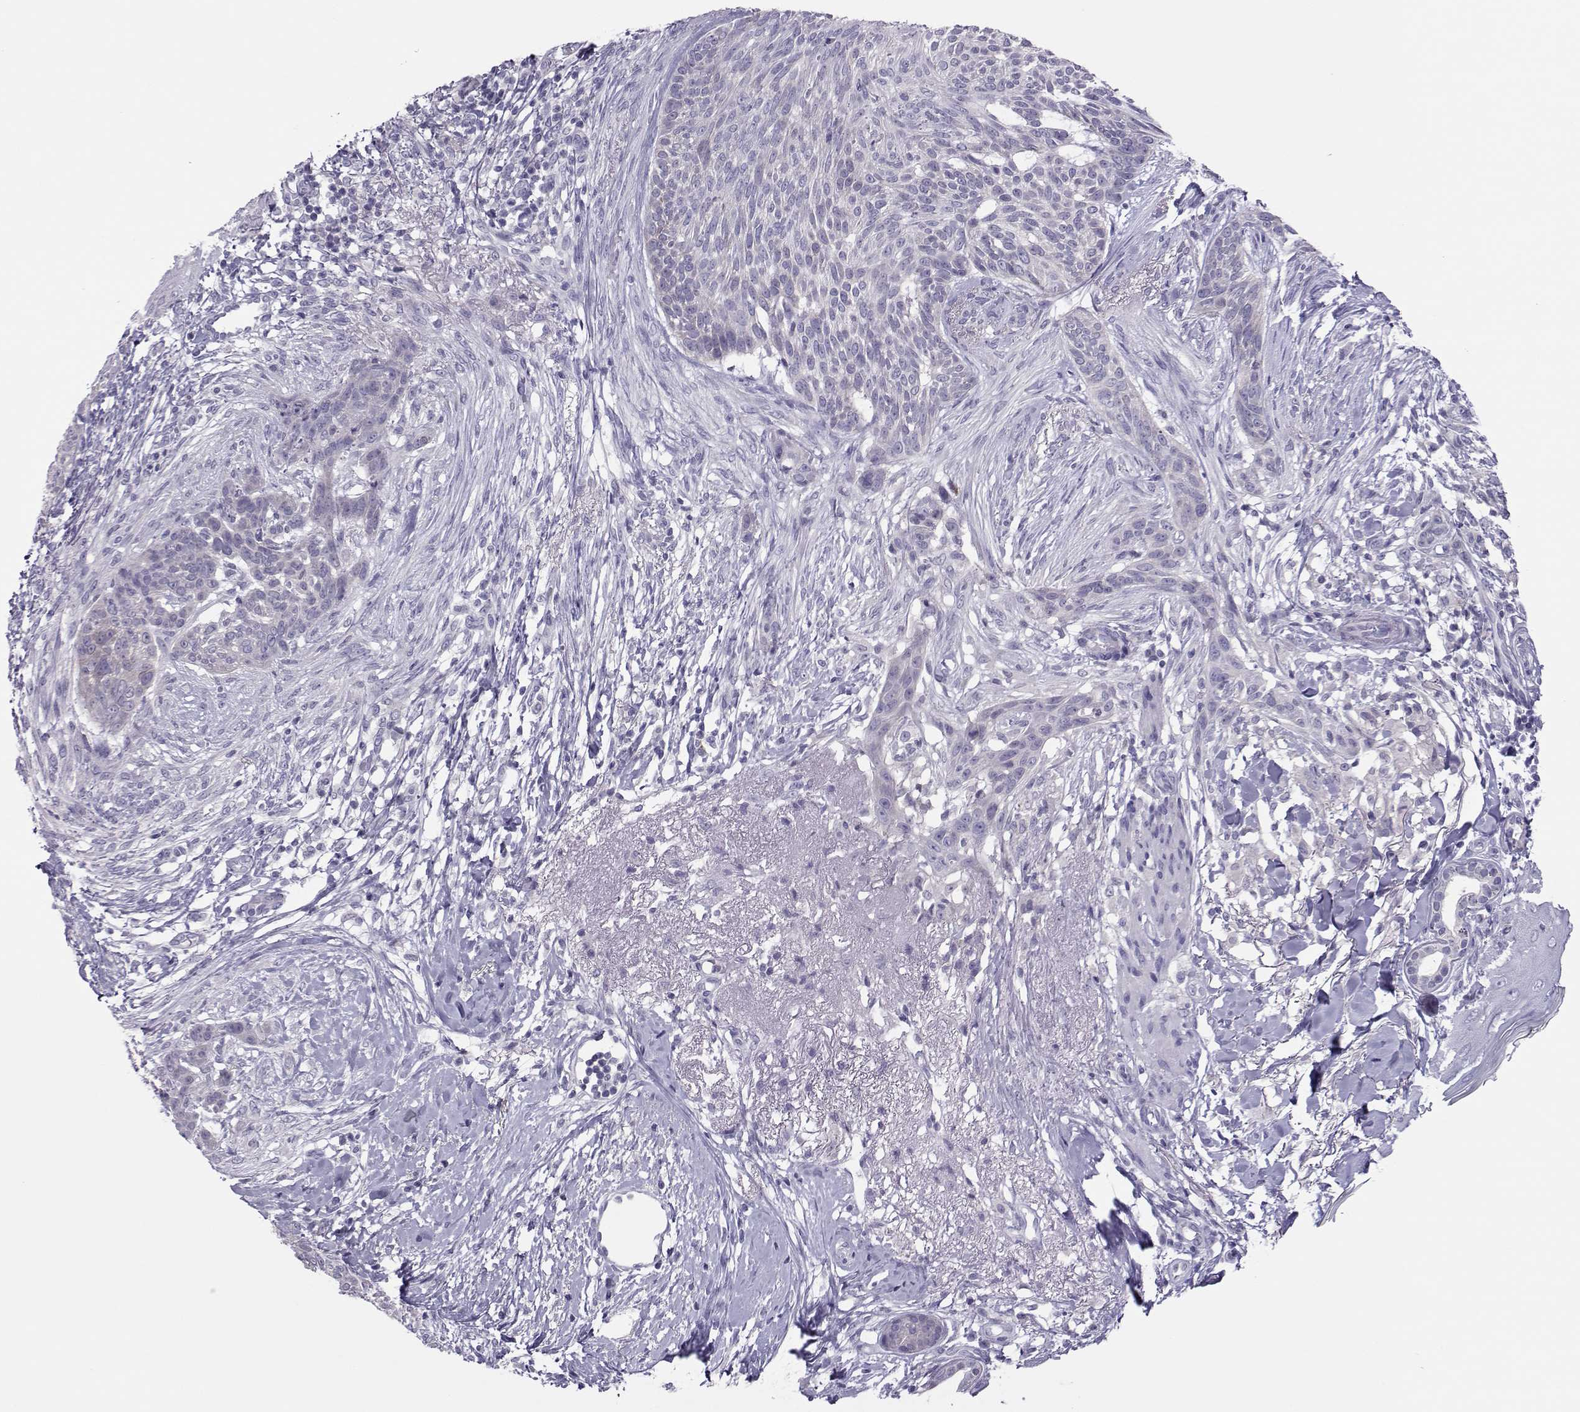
{"staining": {"intensity": "negative", "quantity": "none", "location": "none"}, "tissue": "skin cancer", "cell_type": "Tumor cells", "image_type": "cancer", "snomed": [{"axis": "morphology", "description": "Normal tissue, NOS"}, {"axis": "morphology", "description": "Basal cell carcinoma"}, {"axis": "topography", "description": "Skin"}], "caption": "Protein analysis of basal cell carcinoma (skin) reveals no significant positivity in tumor cells. The staining was performed using DAB (3,3'-diaminobenzidine) to visualize the protein expression in brown, while the nuclei were stained in blue with hematoxylin (Magnification: 20x).", "gene": "TRPM7", "patient": {"sex": "male", "age": 84}}